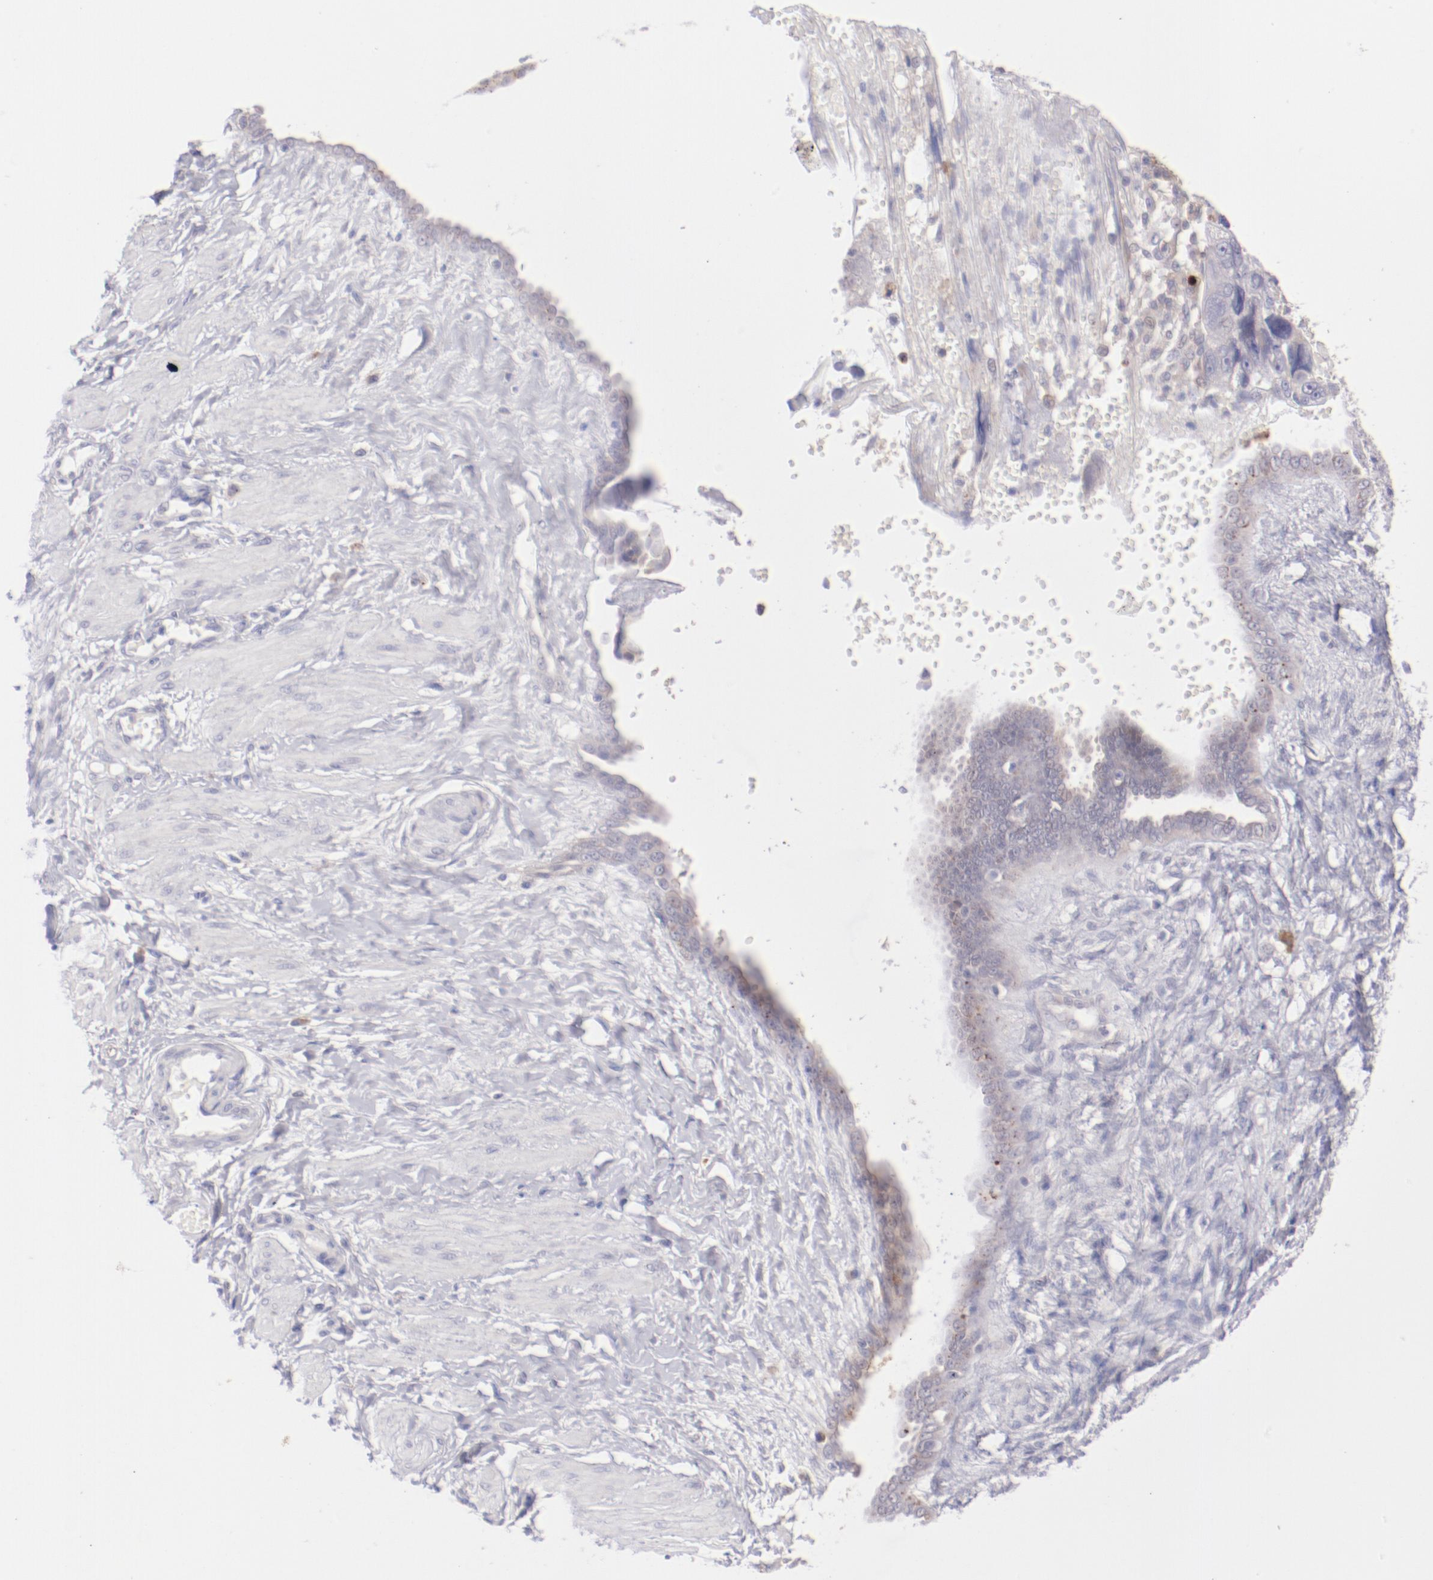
{"staining": {"intensity": "negative", "quantity": "none", "location": "none"}, "tissue": "ovarian cancer", "cell_type": "Tumor cells", "image_type": "cancer", "snomed": [{"axis": "morphology", "description": "Normal tissue, NOS"}, {"axis": "morphology", "description": "Cystadenocarcinoma, serous, NOS"}, {"axis": "topography", "description": "Ovary"}], "caption": "The photomicrograph shows no significant staining in tumor cells of ovarian cancer (serous cystadenocarcinoma). (DAB (3,3'-diaminobenzidine) immunohistochemistry, high magnification).", "gene": "TRAF3", "patient": {"sex": "female", "age": 62}}